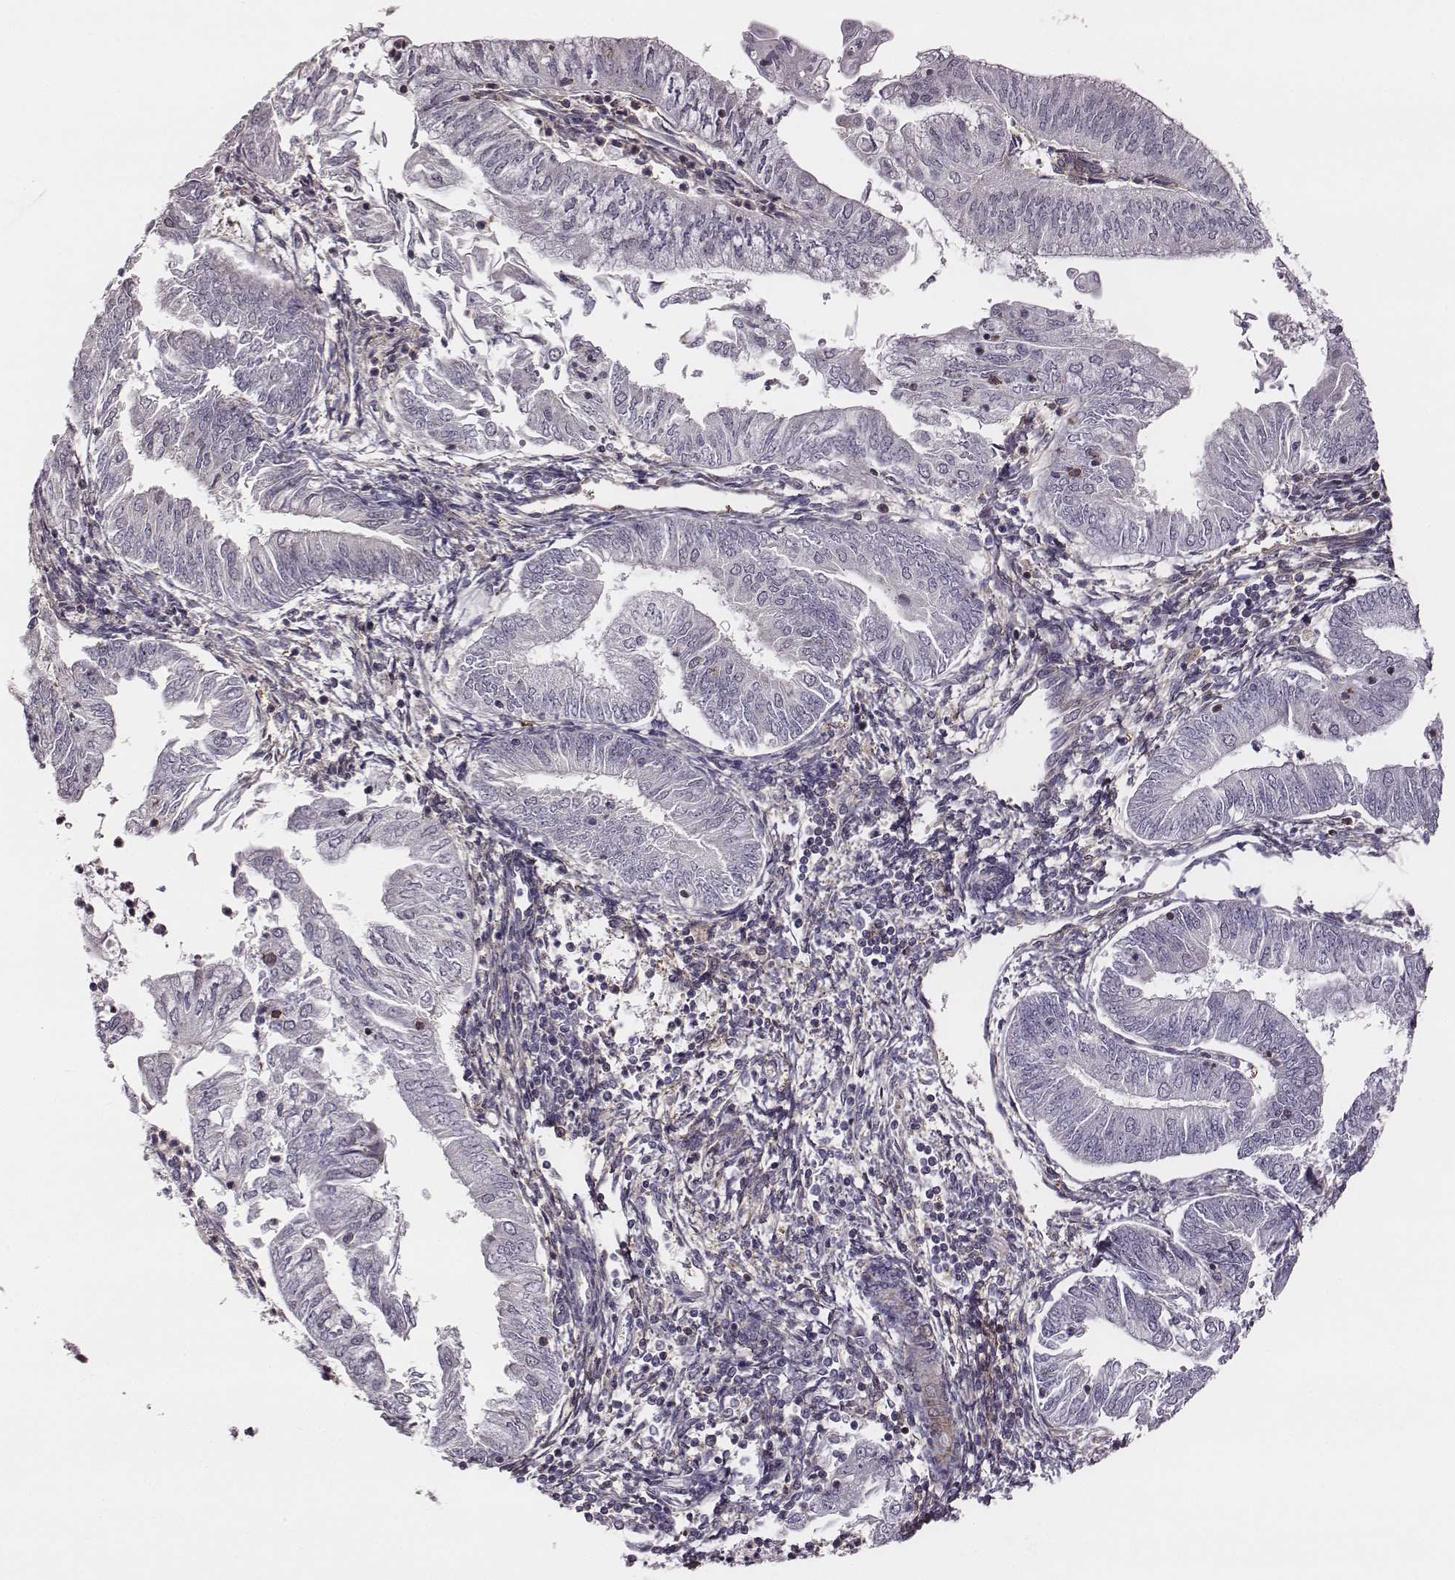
{"staining": {"intensity": "negative", "quantity": "none", "location": "none"}, "tissue": "endometrial cancer", "cell_type": "Tumor cells", "image_type": "cancer", "snomed": [{"axis": "morphology", "description": "Adenocarcinoma, NOS"}, {"axis": "topography", "description": "Endometrium"}], "caption": "High power microscopy micrograph of an immunohistochemistry (IHC) photomicrograph of endometrial cancer (adenocarcinoma), revealing no significant expression in tumor cells.", "gene": "ZYX", "patient": {"sex": "female", "age": 55}}